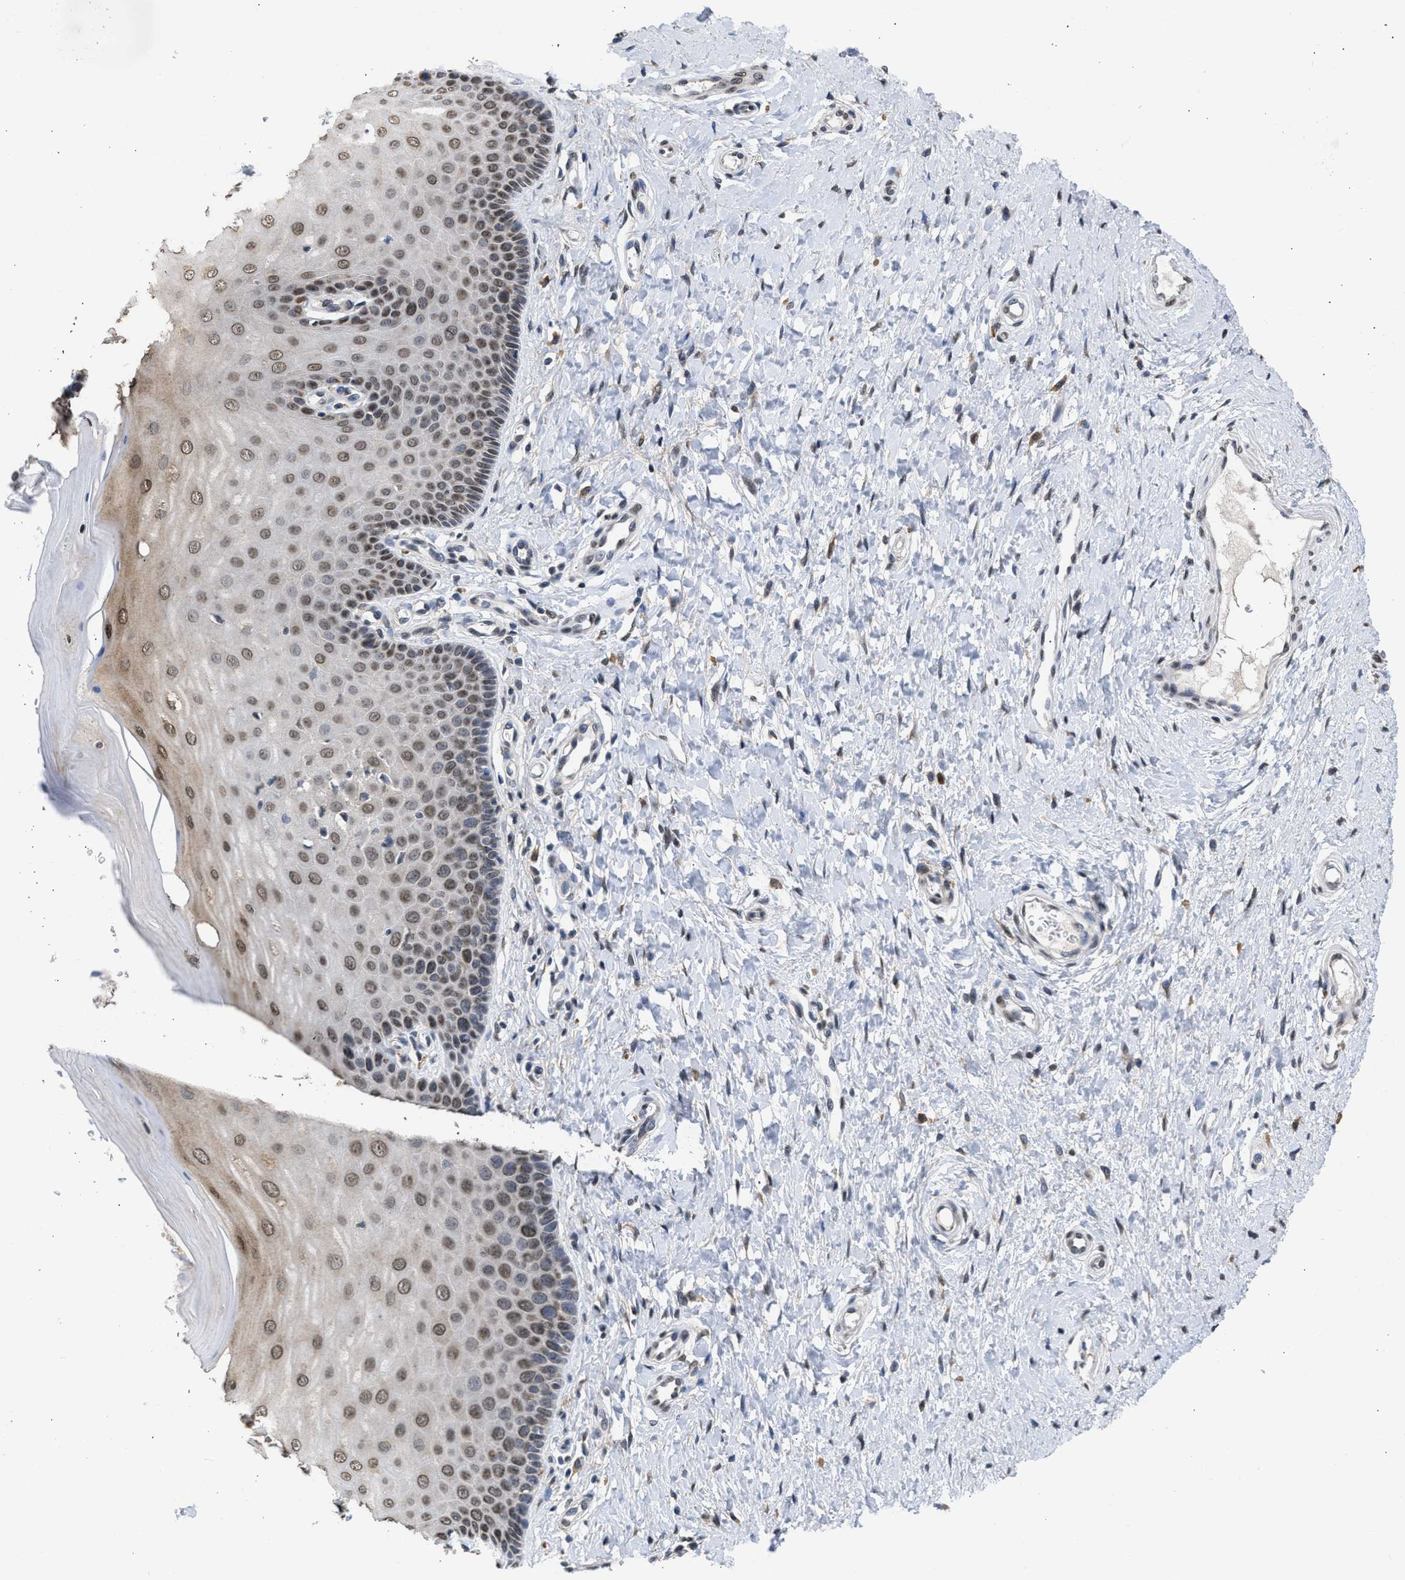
{"staining": {"intensity": "negative", "quantity": "none", "location": "none"}, "tissue": "cervix", "cell_type": "Glandular cells", "image_type": "normal", "snomed": [{"axis": "morphology", "description": "Normal tissue, NOS"}, {"axis": "topography", "description": "Cervix"}], "caption": "IHC micrograph of normal cervix: human cervix stained with DAB (3,3'-diaminobenzidine) demonstrates no significant protein positivity in glandular cells.", "gene": "NUP35", "patient": {"sex": "female", "age": 55}}